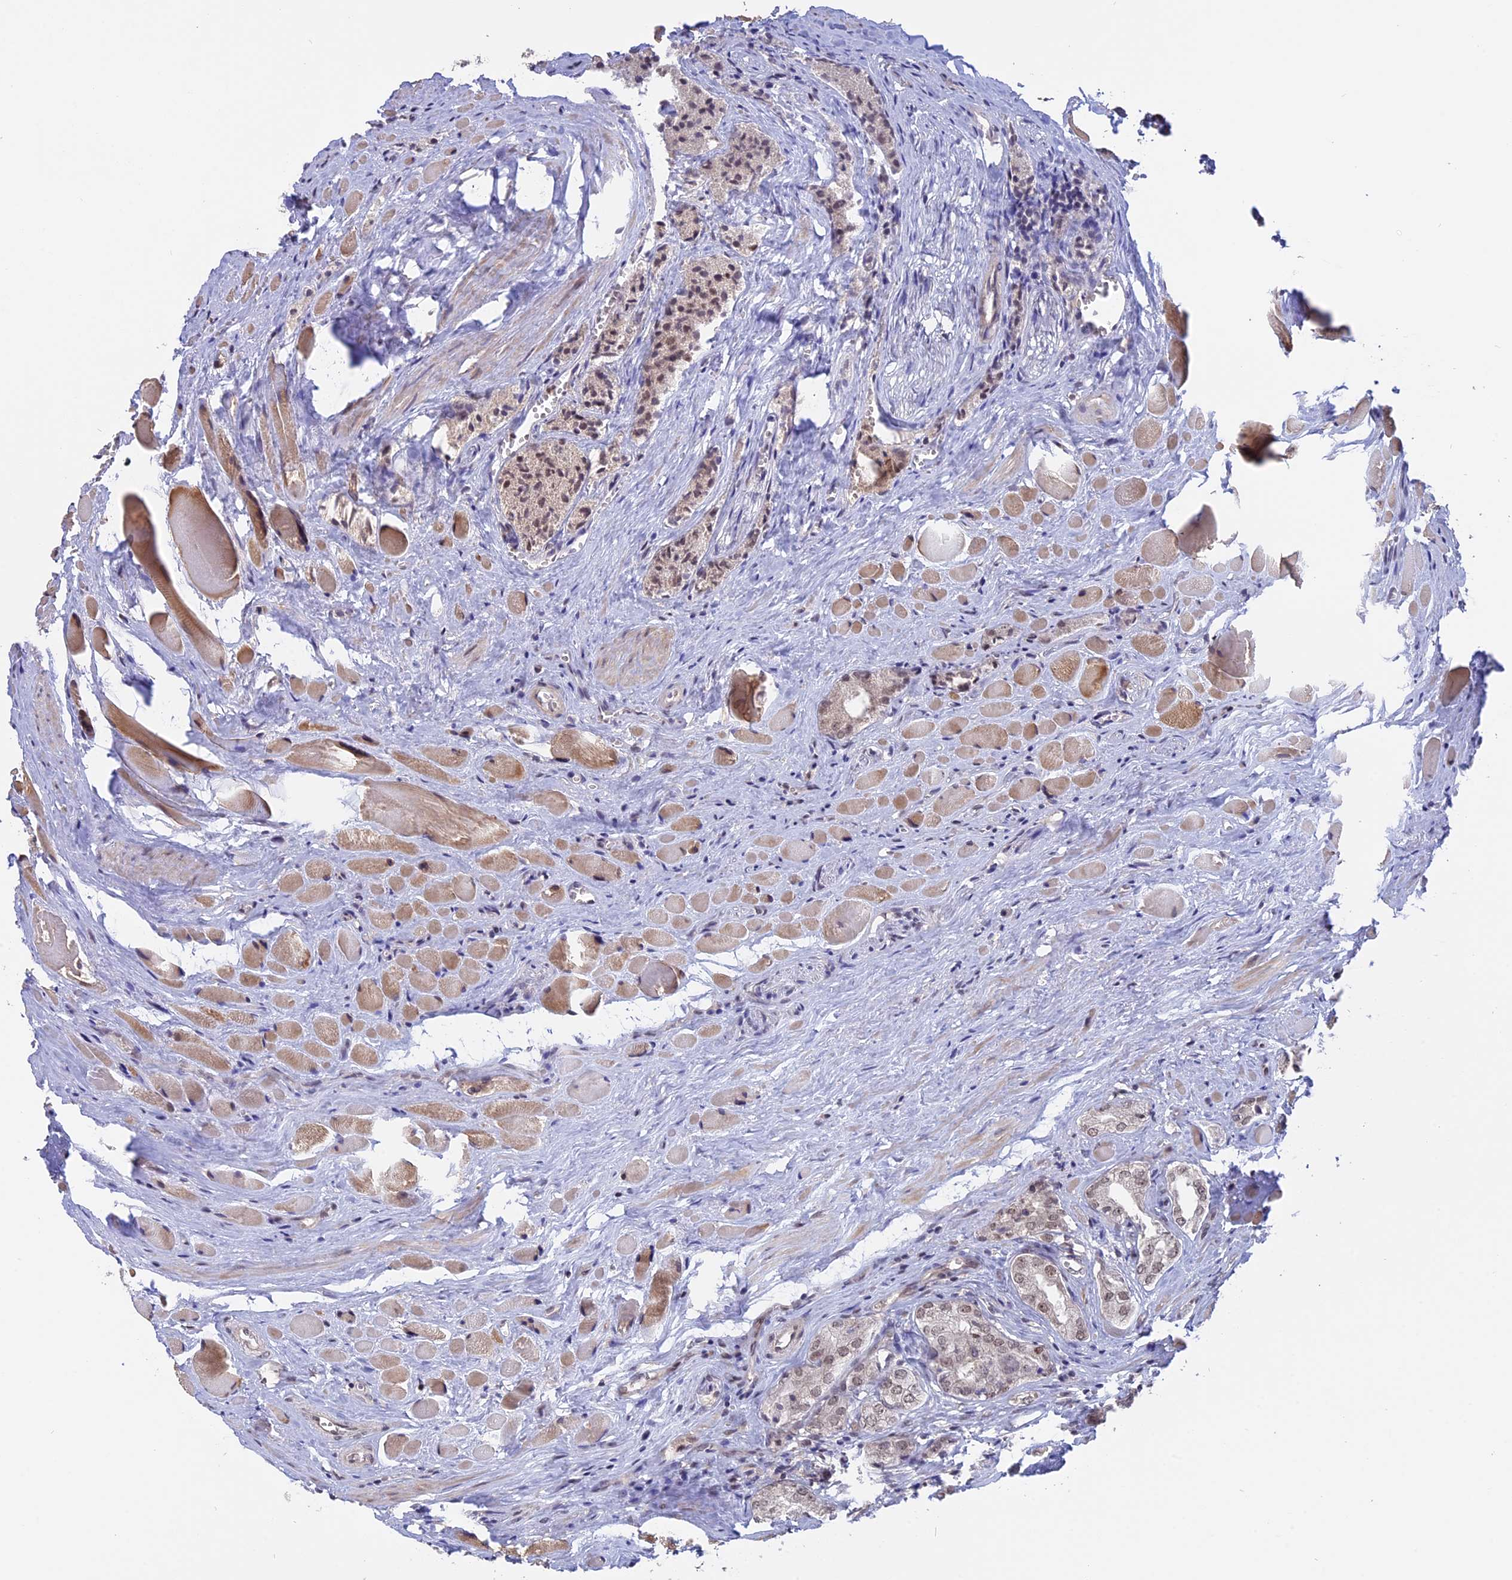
{"staining": {"intensity": "weak", "quantity": "25%-75%", "location": "nuclear"}, "tissue": "prostate cancer", "cell_type": "Tumor cells", "image_type": "cancer", "snomed": [{"axis": "morphology", "description": "Adenocarcinoma, Low grade"}, {"axis": "topography", "description": "Prostate"}], "caption": "Immunohistochemical staining of prostate cancer displays weak nuclear protein staining in about 25%-75% of tumor cells.", "gene": "RFC5", "patient": {"sex": "male", "age": 60}}